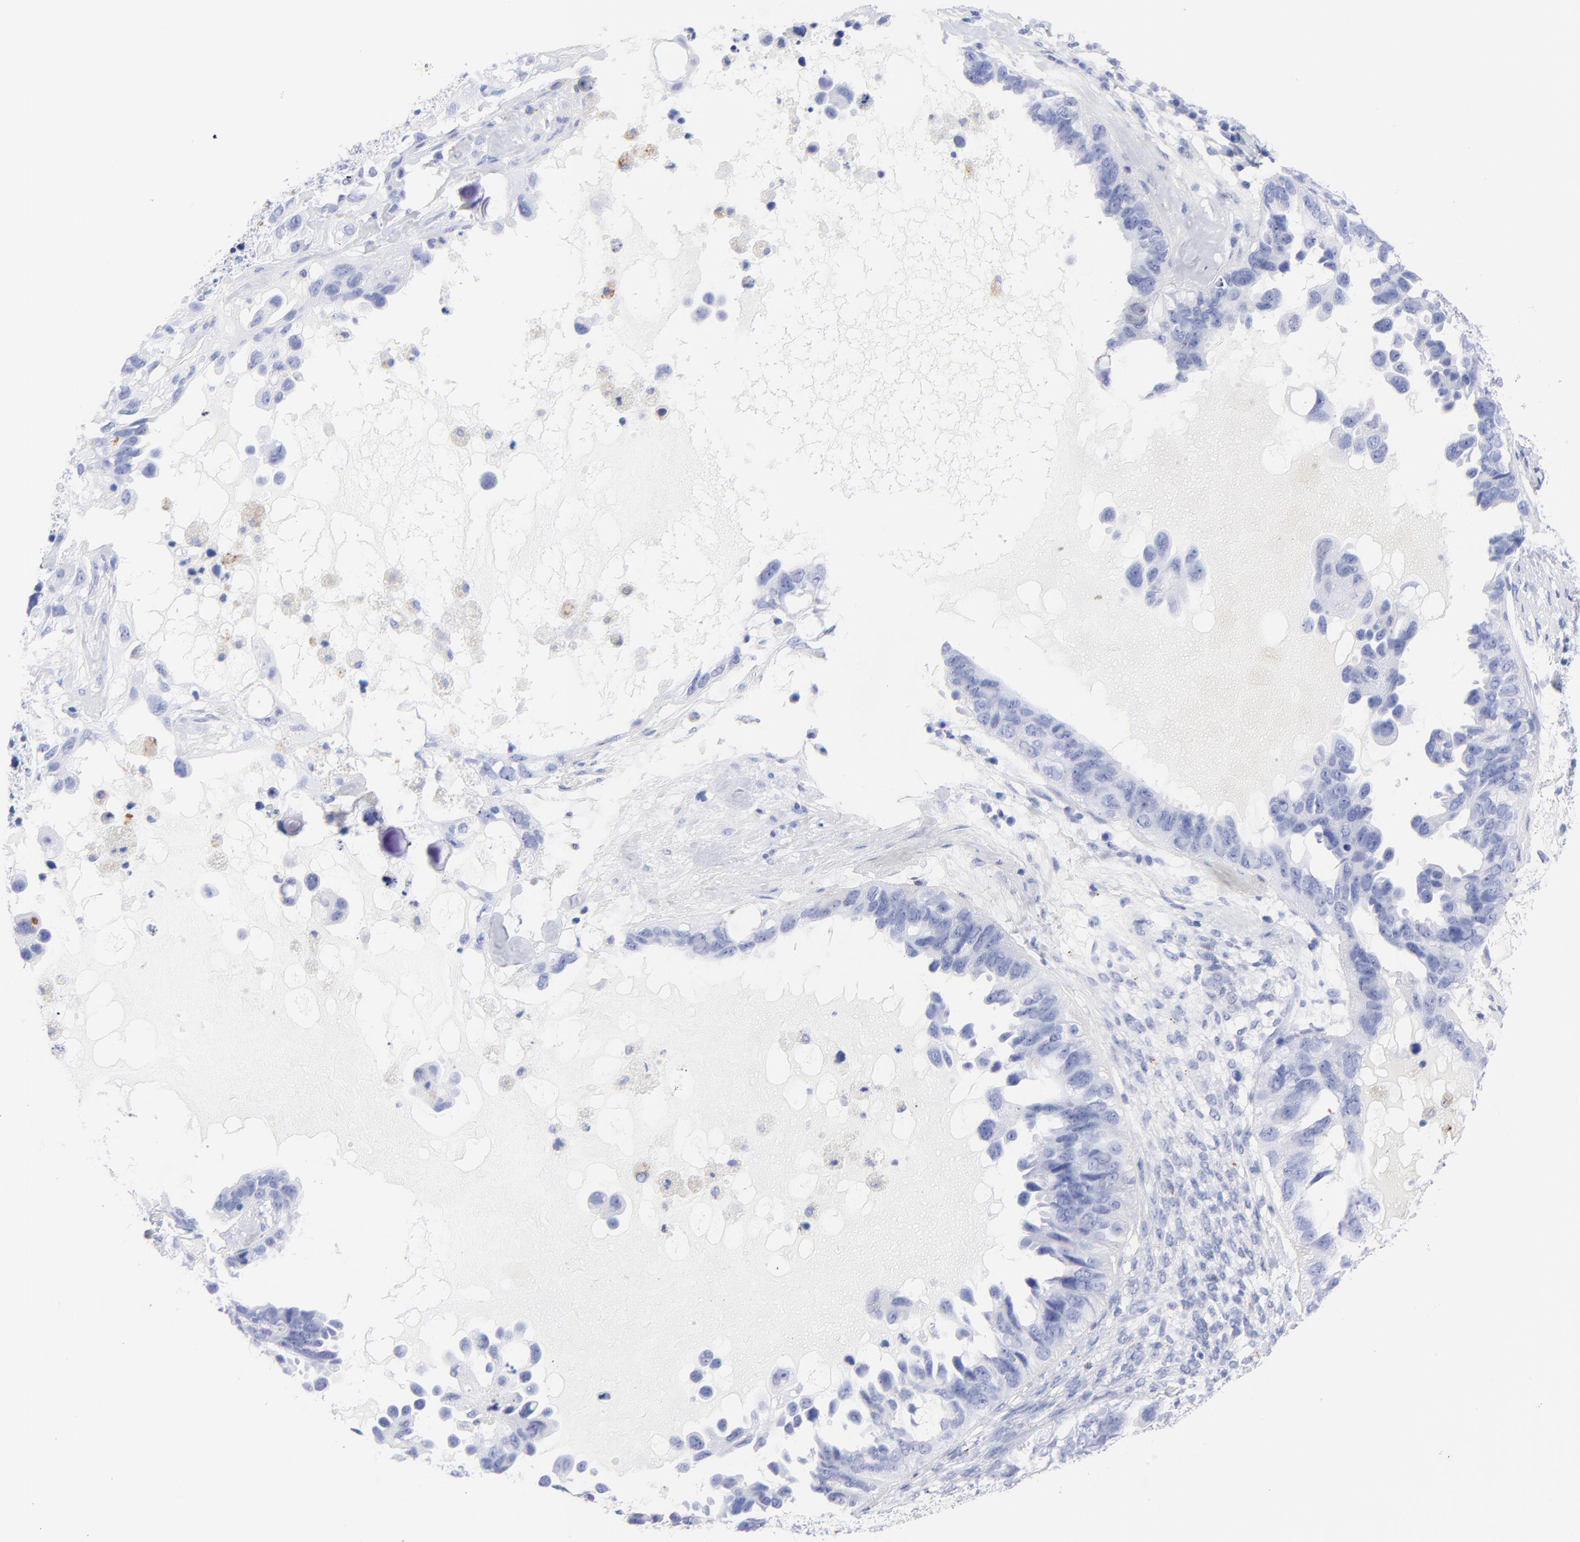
{"staining": {"intensity": "negative", "quantity": "none", "location": "none"}, "tissue": "ovarian cancer", "cell_type": "Tumor cells", "image_type": "cancer", "snomed": [{"axis": "morphology", "description": "Cystadenocarcinoma, serous, NOS"}, {"axis": "topography", "description": "Ovary"}], "caption": "Tumor cells are negative for brown protein staining in ovarian serous cystadenocarcinoma.", "gene": "CPVL", "patient": {"sex": "female", "age": 82}}